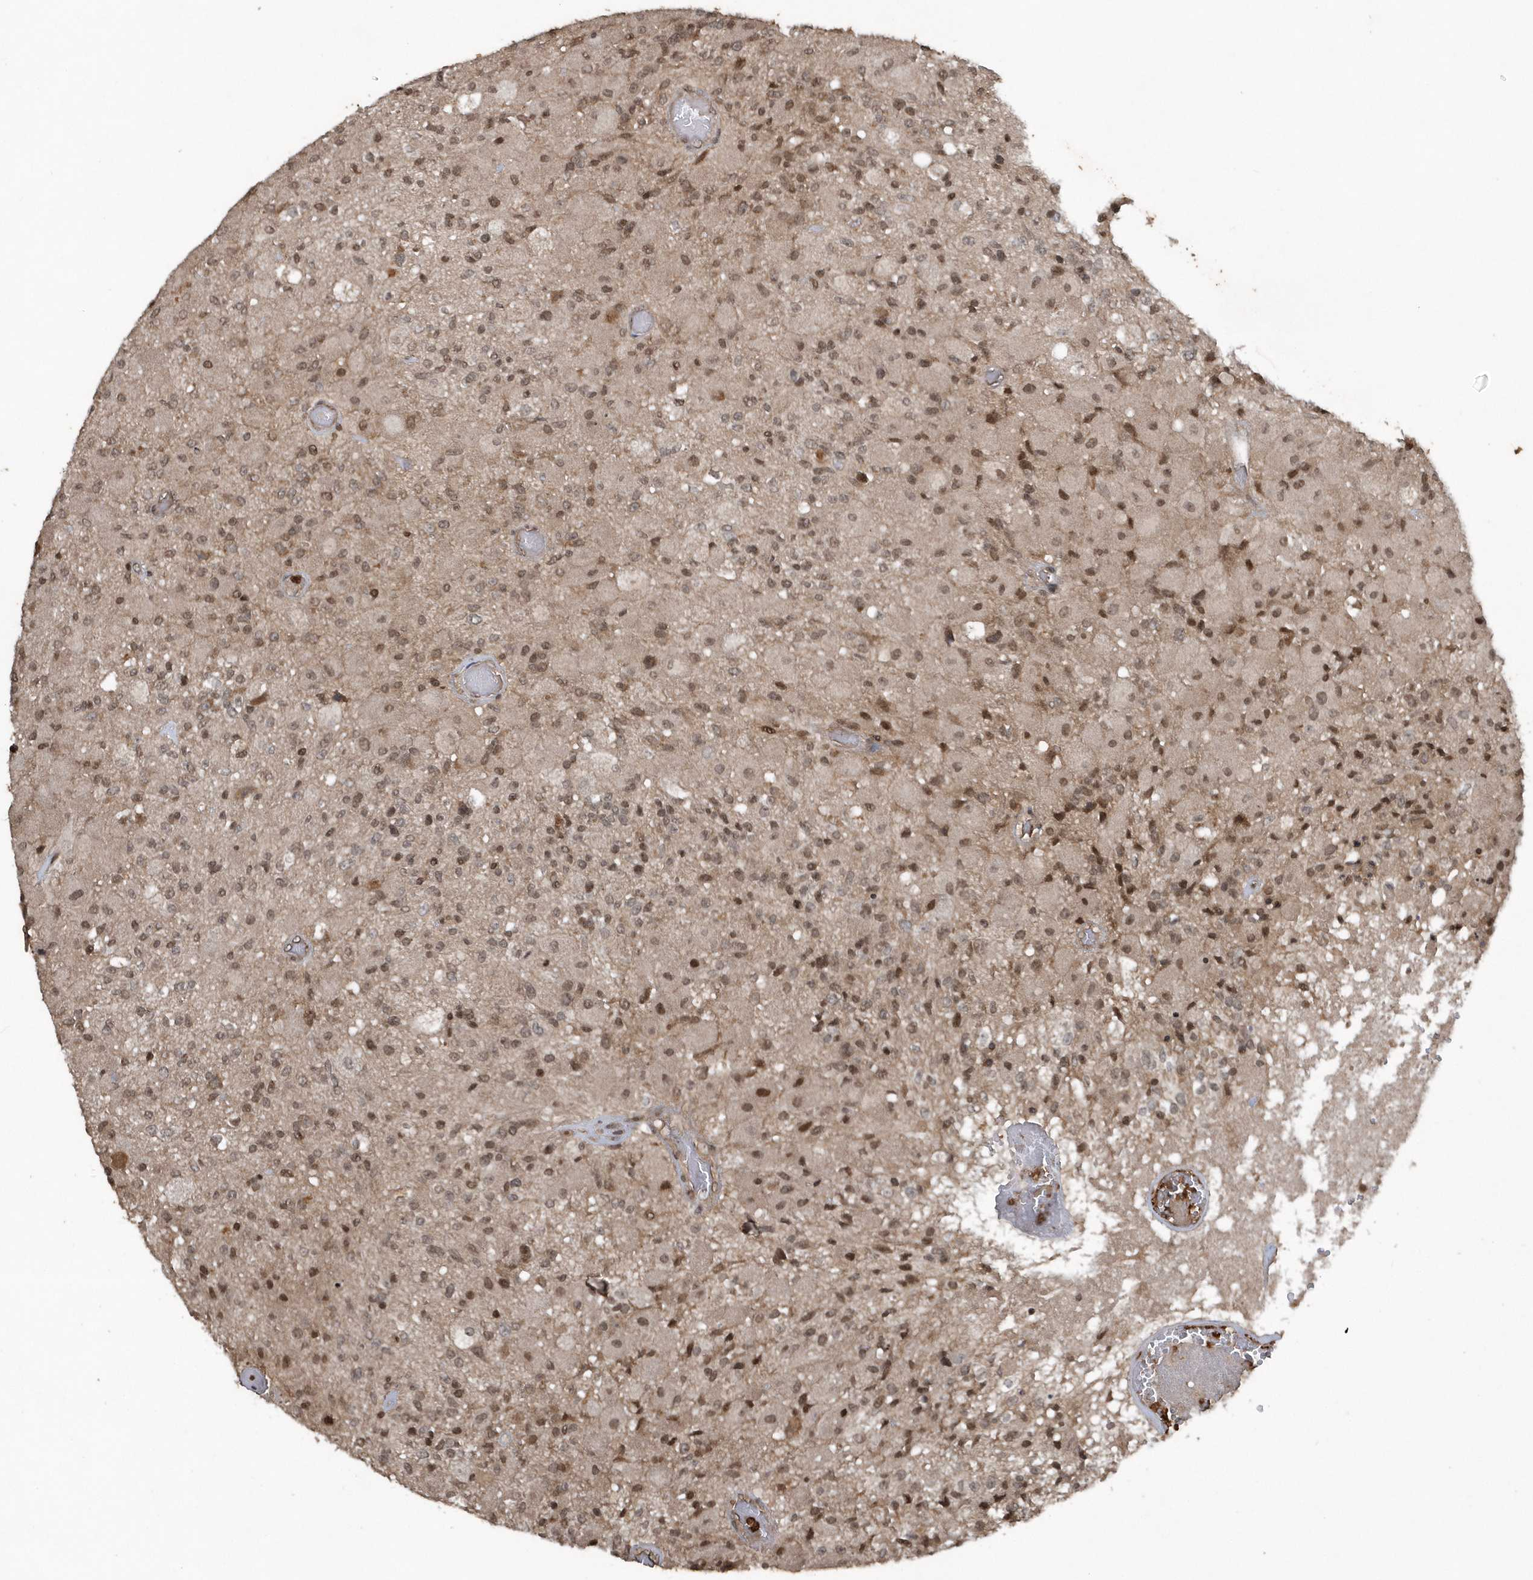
{"staining": {"intensity": "moderate", "quantity": ">75%", "location": "nuclear"}, "tissue": "glioma", "cell_type": "Tumor cells", "image_type": "cancer", "snomed": [{"axis": "morphology", "description": "Normal tissue, NOS"}, {"axis": "morphology", "description": "Glioma, malignant, High grade"}, {"axis": "topography", "description": "Cerebral cortex"}], "caption": "Immunohistochemical staining of human glioma demonstrates moderate nuclear protein expression in about >75% of tumor cells.", "gene": "EIF2B1", "patient": {"sex": "male", "age": 77}}